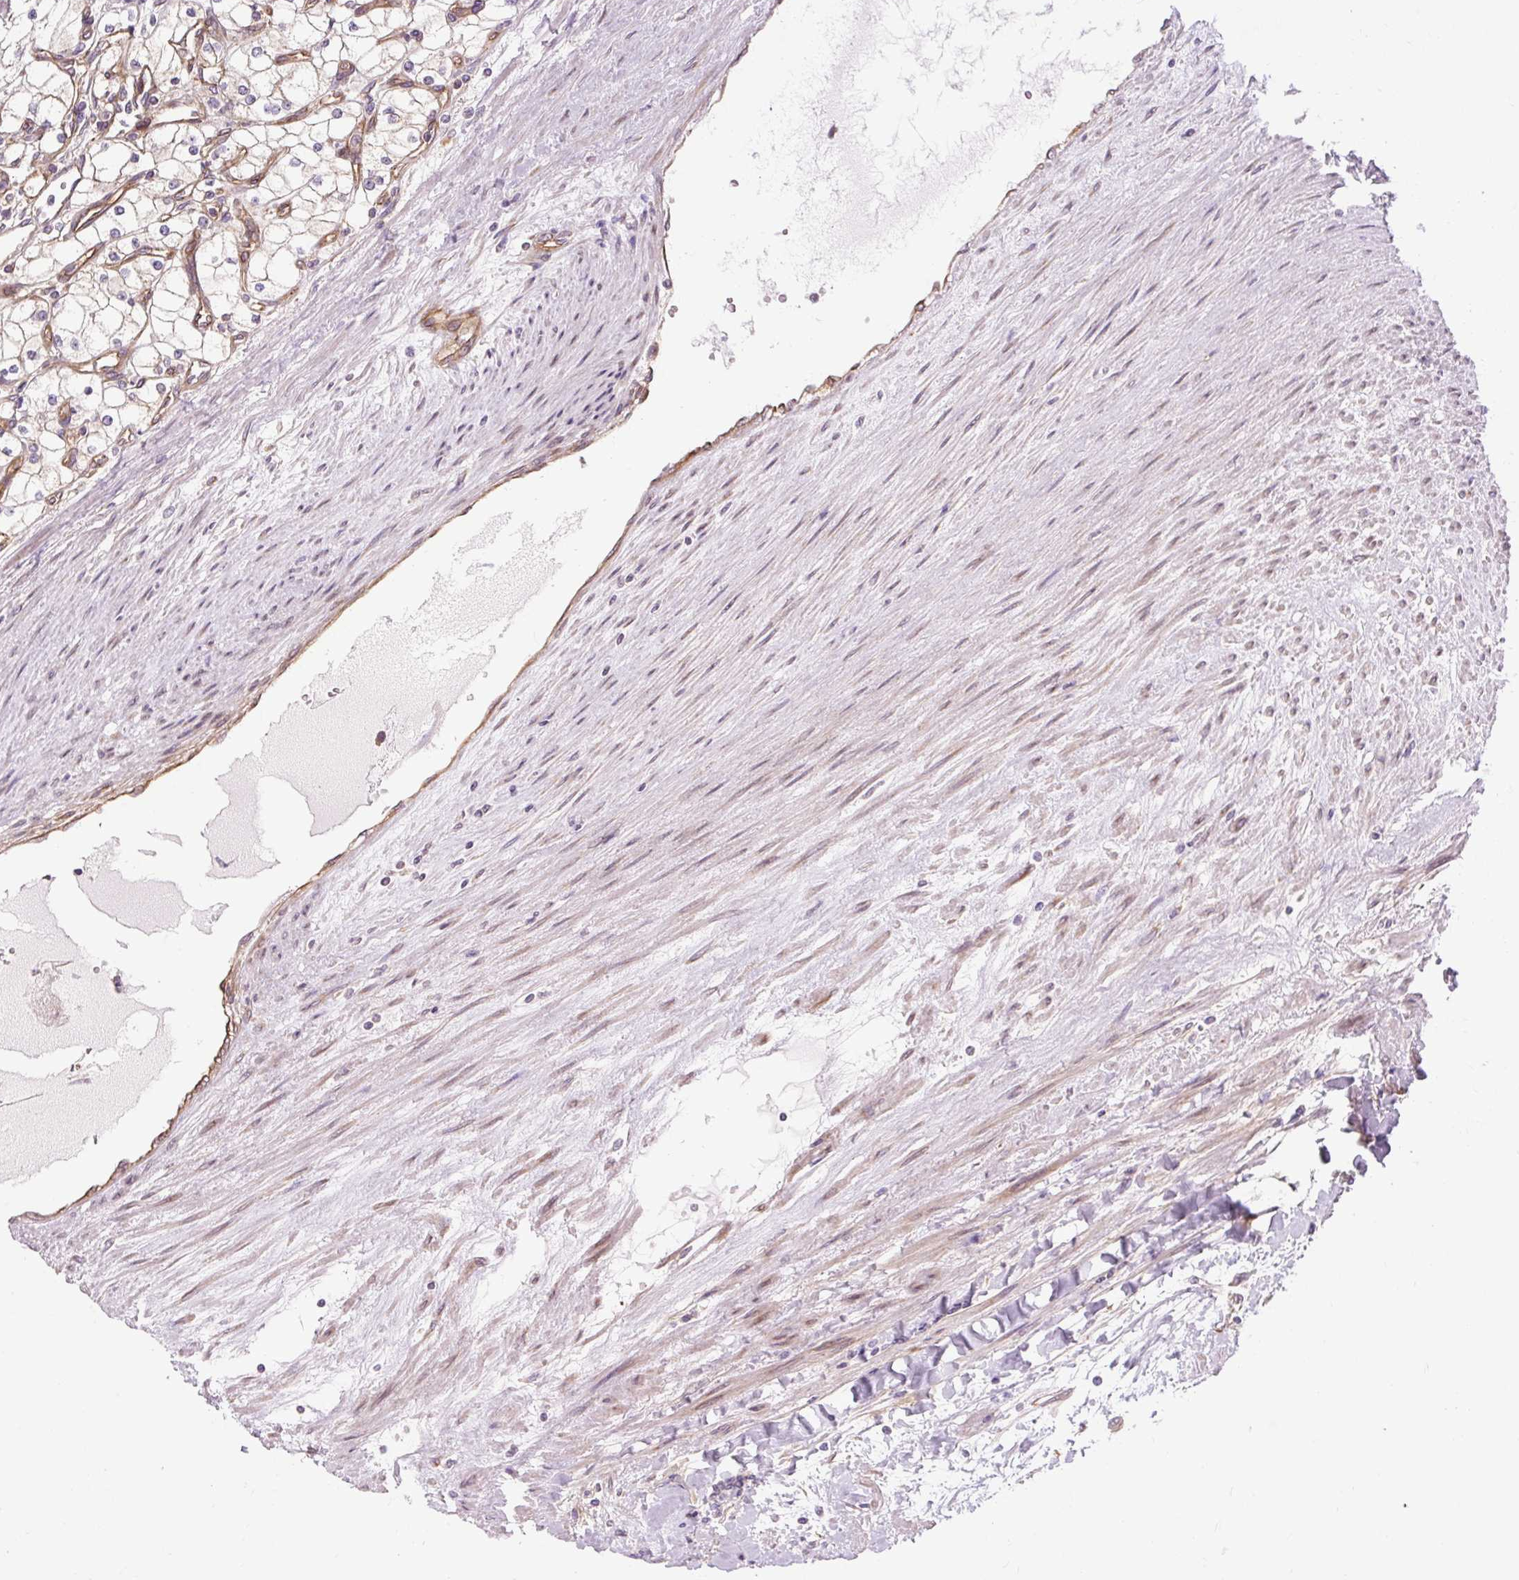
{"staining": {"intensity": "negative", "quantity": "none", "location": "none"}, "tissue": "renal cancer", "cell_type": "Tumor cells", "image_type": "cancer", "snomed": [{"axis": "morphology", "description": "Adenocarcinoma, NOS"}, {"axis": "topography", "description": "Kidney"}], "caption": "There is no significant staining in tumor cells of adenocarcinoma (renal). (Brightfield microscopy of DAB immunohistochemistry at high magnification).", "gene": "CCDC93", "patient": {"sex": "male", "age": 80}}